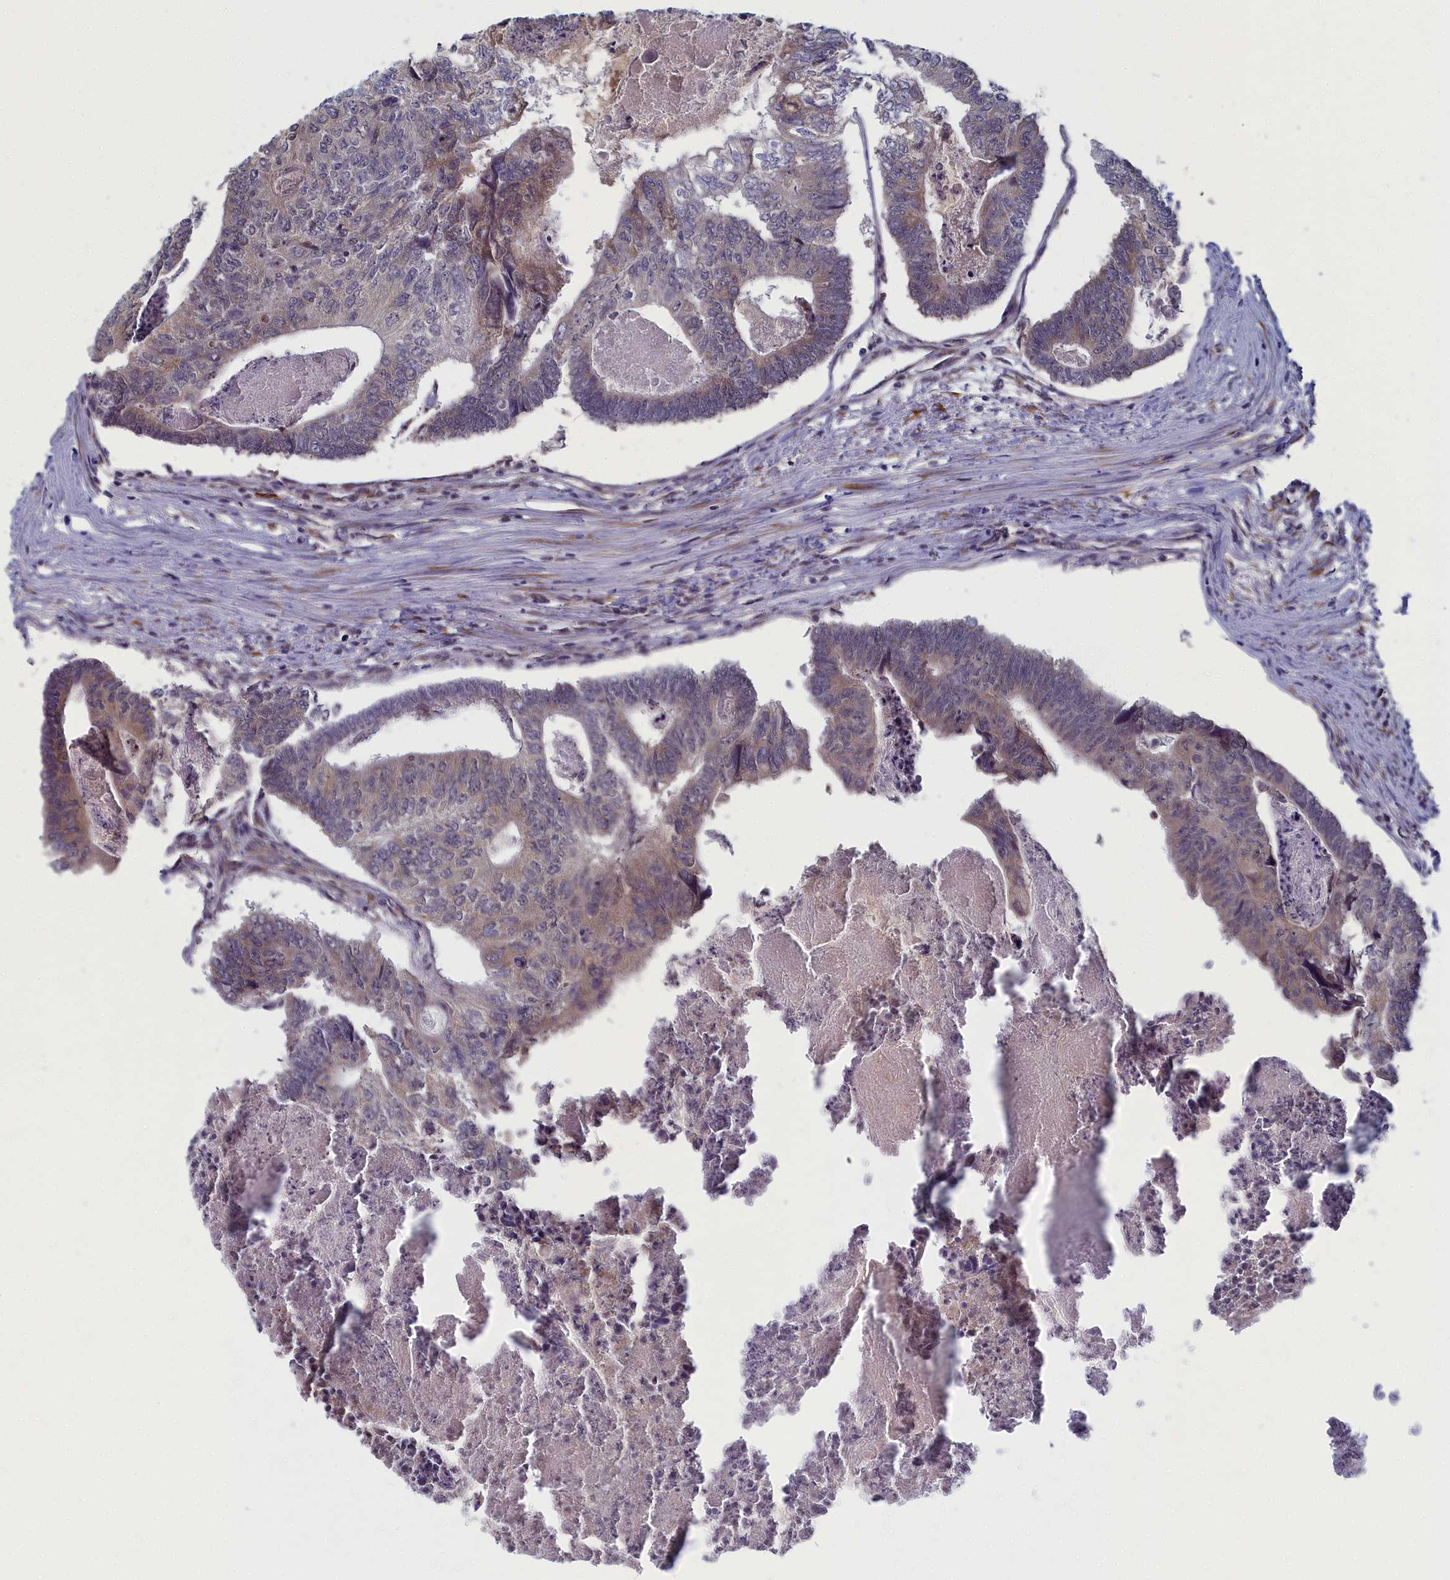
{"staining": {"intensity": "weak", "quantity": "25%-75%", "location": "cytoplasmic/membranous"}, "tissue": "colorectal cancer", "cell_type": "Tumor cells", "image_type": "cancer", "snomed": [{"axis": "morphology", "description": "Adenocarcinoma, NOS"}, {"axis": "topography", "description": "Colon"}], "caption": "This is an image of immunohistochemistry staining of adenocarcinoma (colorectal), which shows weak expression in the cytoplasmic/membranous of tumor cells.", "gene": "DNAJC17", "patient": {"sex": "female", "age": 67}}